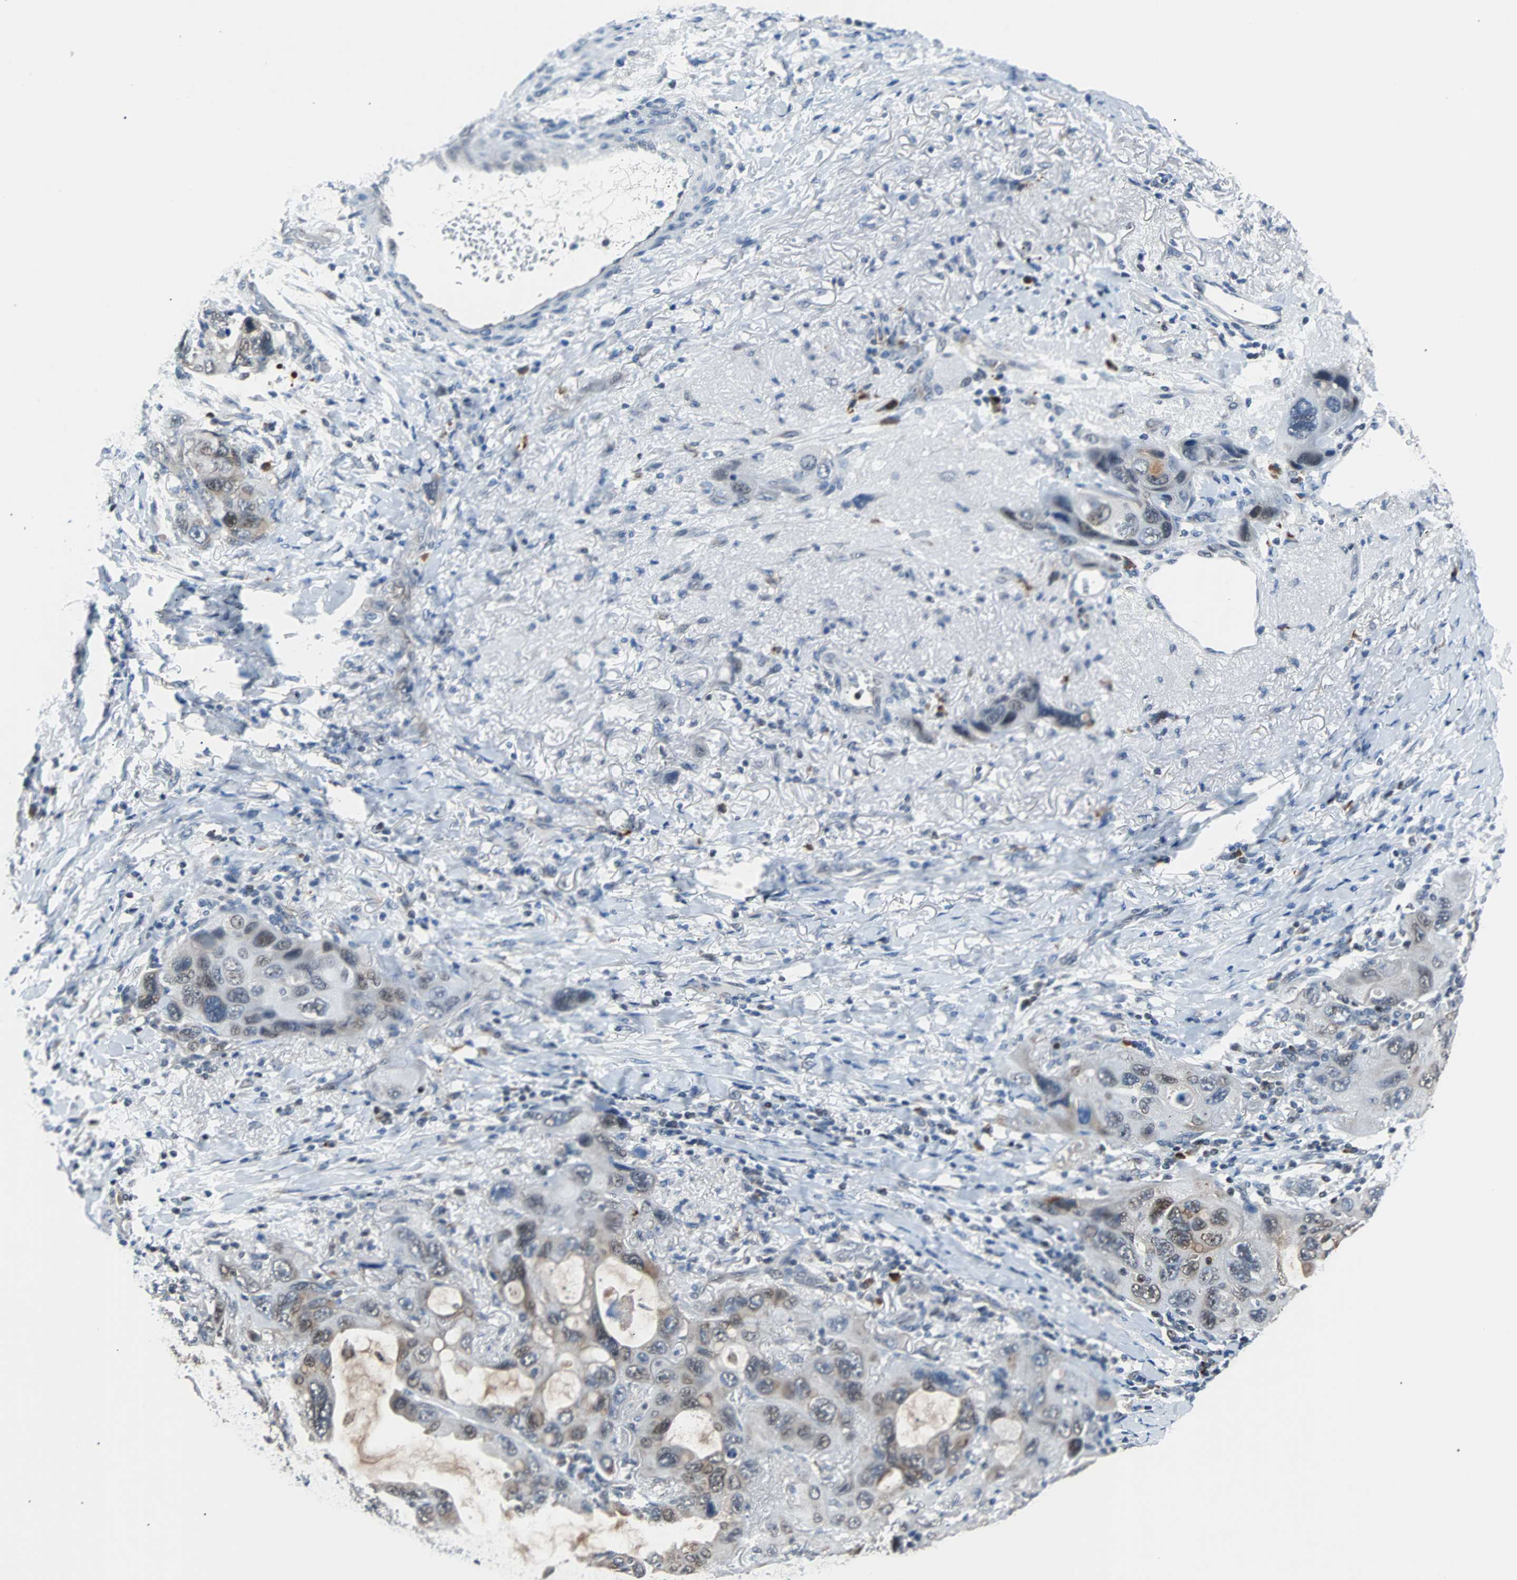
{"staining": {"intensity": "weak", "quantity": "25%-75%", "location": "cytoplasmic/membranous,nuclear"}, "tissue": "lung cancer", "cell_type": "Tumor cells", "image_type": "cancer", "snomed": [{"axis": "morphology", "description": "Squamous cell carcinoma, NOS"}, {"axis": "topography", "description": "Lung"}], "caption": "This histopathology image shows immunohistochemistry (IHC) staining of human lung cancer (squamous cell carcinoma), with low weak cytoplasmic/membranous and nuclear staining in about 25%-75% of tumor cells.", "gene": "USP28", "patient": {"sex": "female", "age": 73}}